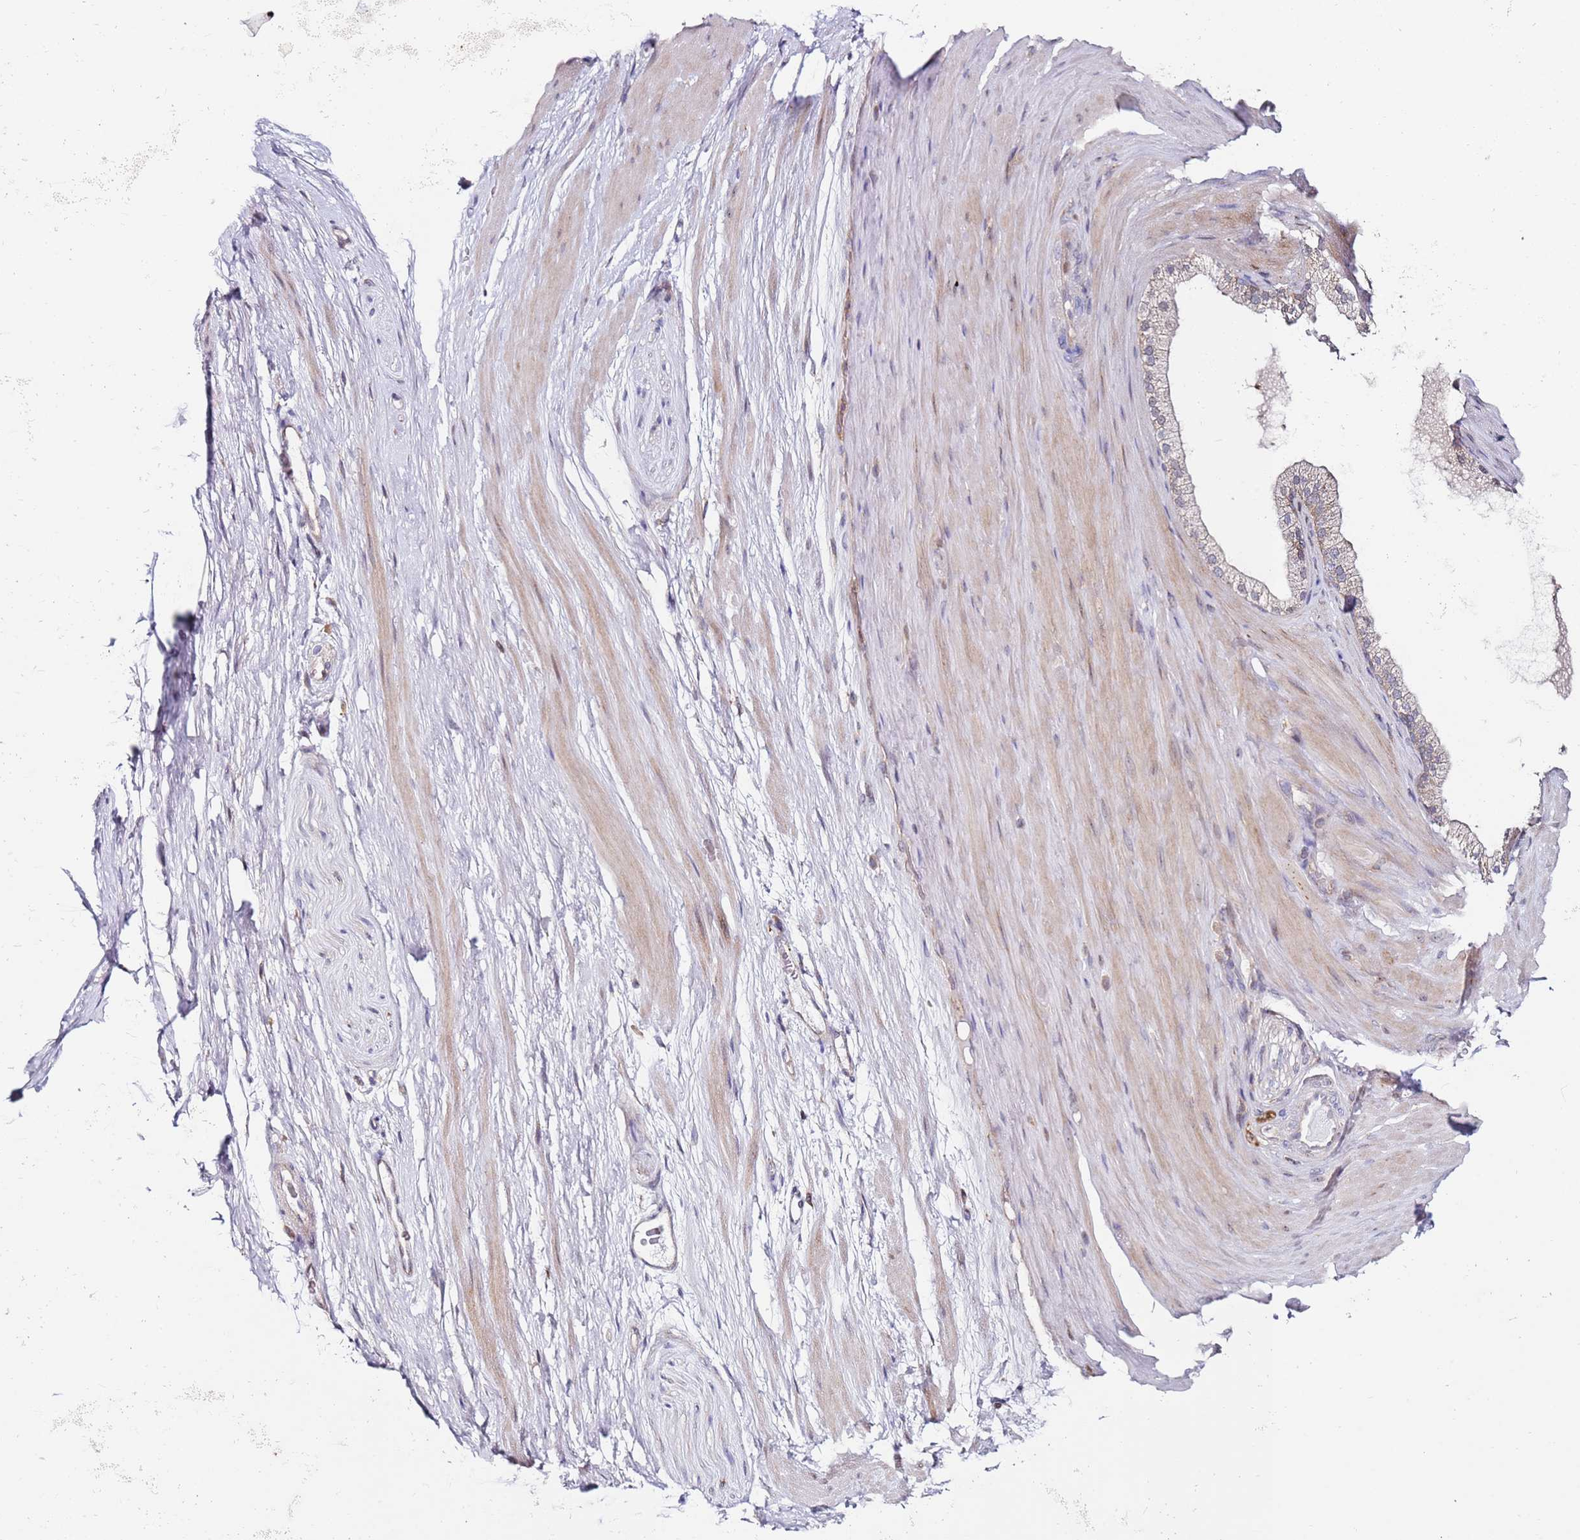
{"staining": {"intensity": "negative", "quantity": "none", "location": "none"}, "tissue": "adipose tissue", "cell_type": "Adipocytes", "image_type": "normal", "snomed": [{"axis": "morphology", "description": "Normal tissue, NOS"}, {"axis": "morphology", "description": "Adenocarcinoma, Low grade"}, {"axis": "topography", "description": "Prostate"}, {"axis": "topography", "description": "Peripheral nerve tissue"}], "caption": "Immunohistochemical staining of unremarkable adipose tissue reveals no significant positivity in adipocytes. (DAB (3,3'-diaminobenzidine) immunohistochemistry visualized using brightfield microscopy, high magnification).", "gene": "CNOT9", "patient": {"sex": "male", "age": 63}}